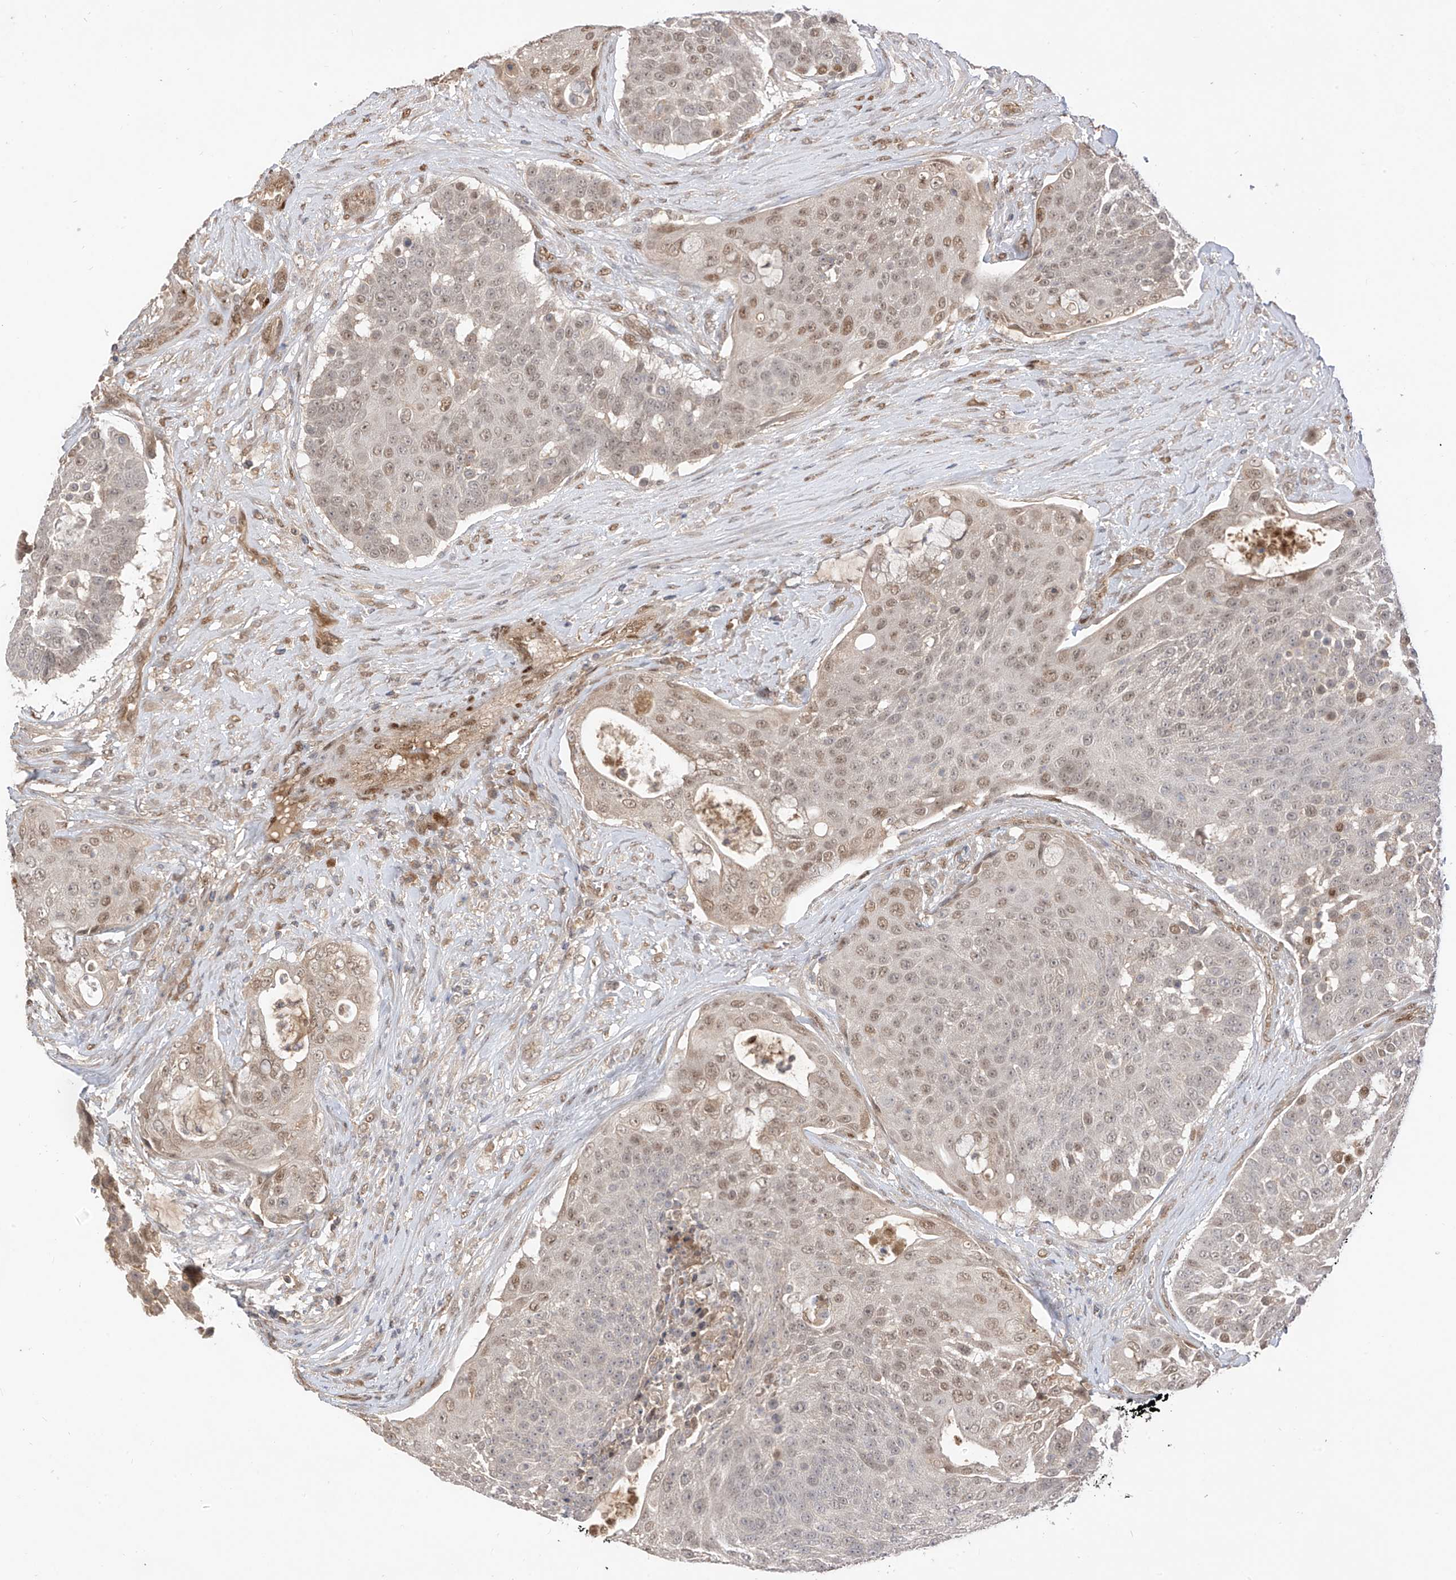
{"staining": {"intensity": "moderate", "quantity": "<25%", "location": "nuclear"}, "tissue": "urothelial cancer", "cell_type": "Tumor cells", "image_type": "cancer", "snomed": [{"axis": "morphology", "description": "Urothelial carcinoma, High grade"}, {"axis": "topography", "description": "Urinary bladder"}], "caption": "High-grade urothelial carcinoma stained with immunohistochemistry displays moderate nuclear positivity in approximately <25% of tumor cells. (Brightfield microscopy of DAB IHC at high magnification).", "gene": "MRTFA", "patient": {"sex": "female", "age": 63}}